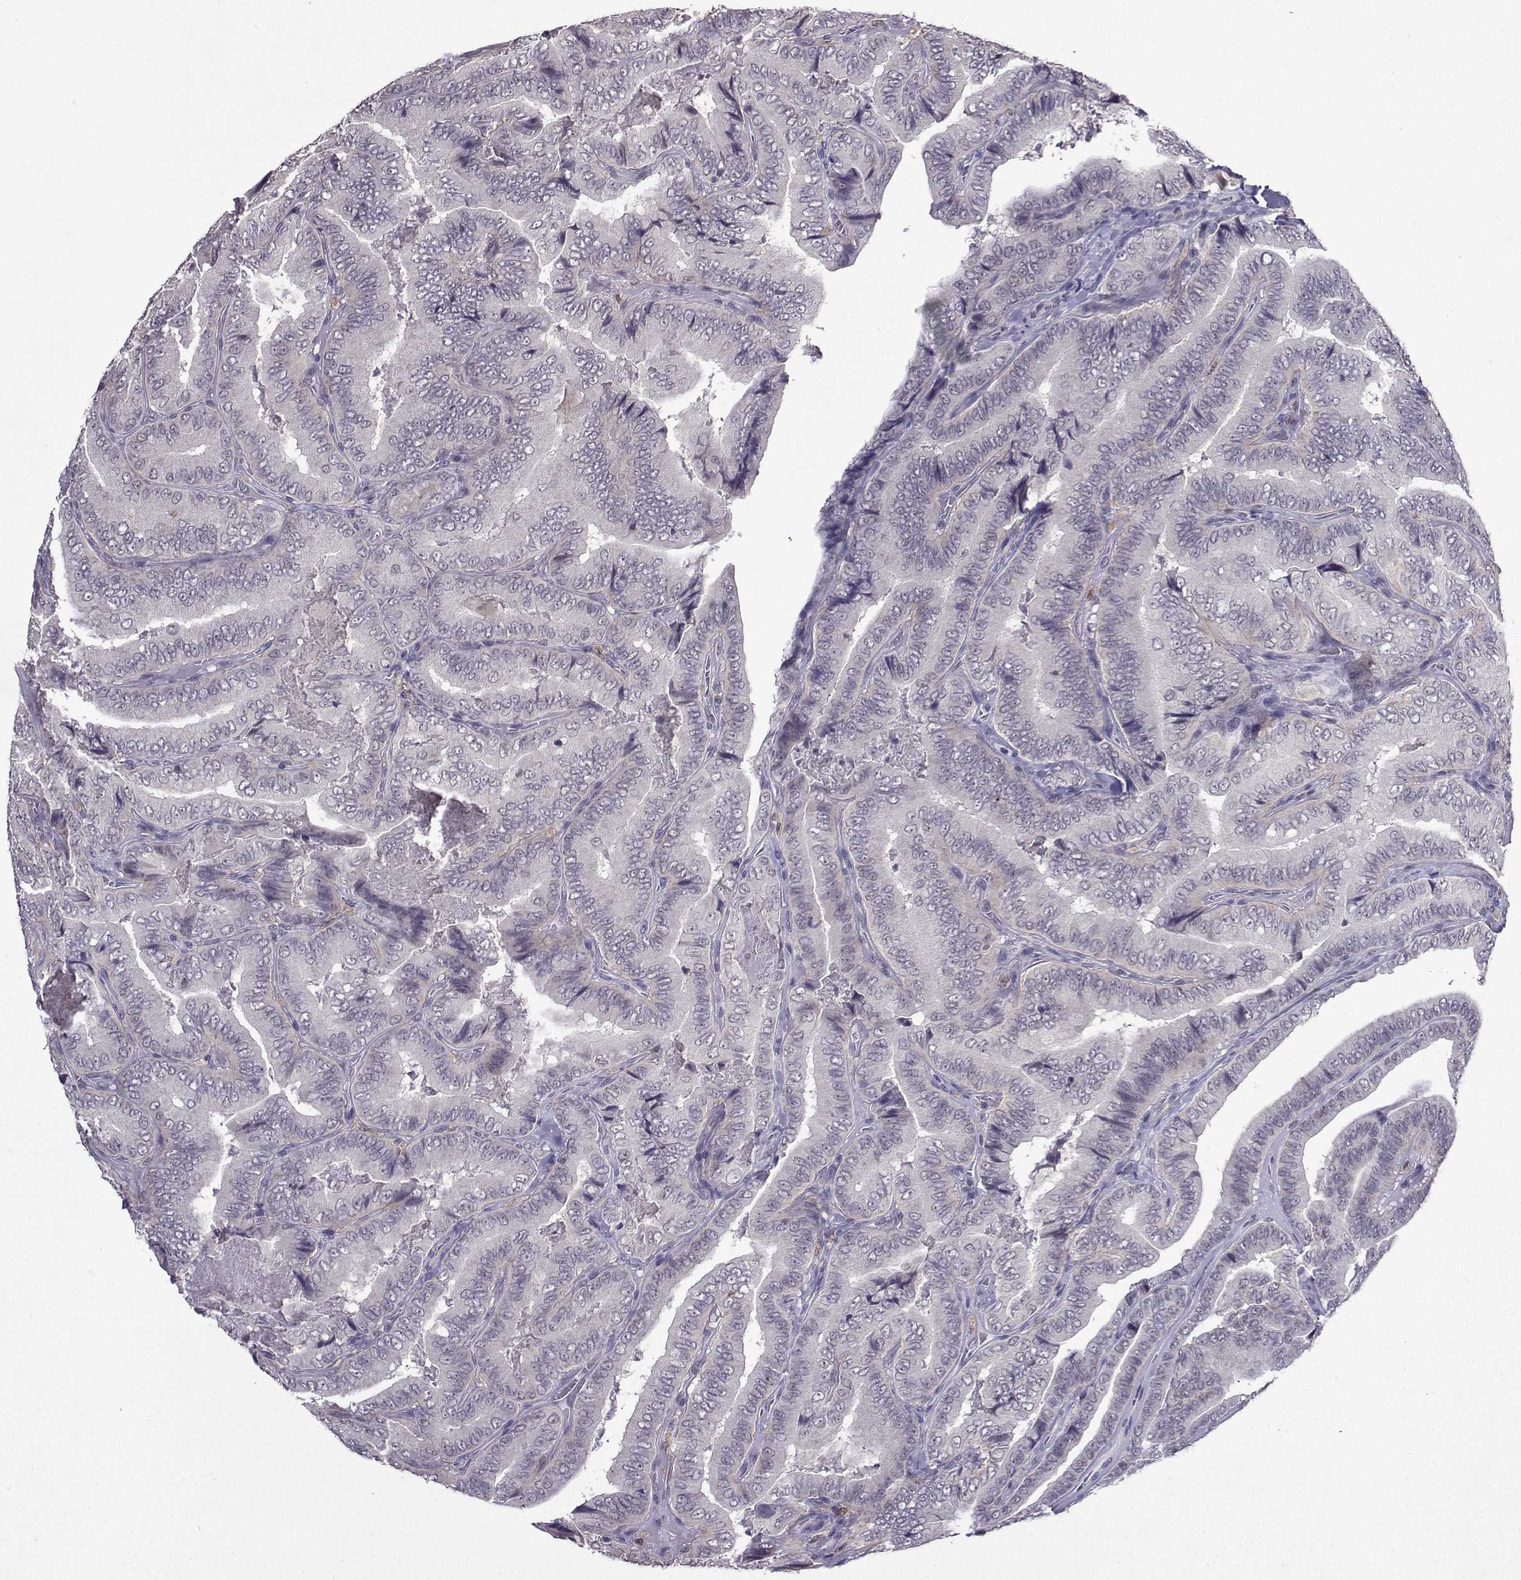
{"staining": {"intensity": "weak", "quantity": "<25%", "location": "cytoplasmic/membranous"}, "tissue": "thyroid cancer", "cell_type": "Tumor cells", "image_type": "cancer", "snomed": [{"axis": "morphology", "description": "Papillary adenocarcinoma, NOS"}, {"axis": "topography", "description": "Thyroid gland"}], "caption": "Tumor cells show no significant expression in thyroid papillary adenocarcinoma. The staining is performed using DAB (3,3'-diaminobenzidine) brown chromogen with nuclei counter-stained in using hematoxylin.", "gene": "CCL28", "patient": {"sex": "male", "age": 61}}